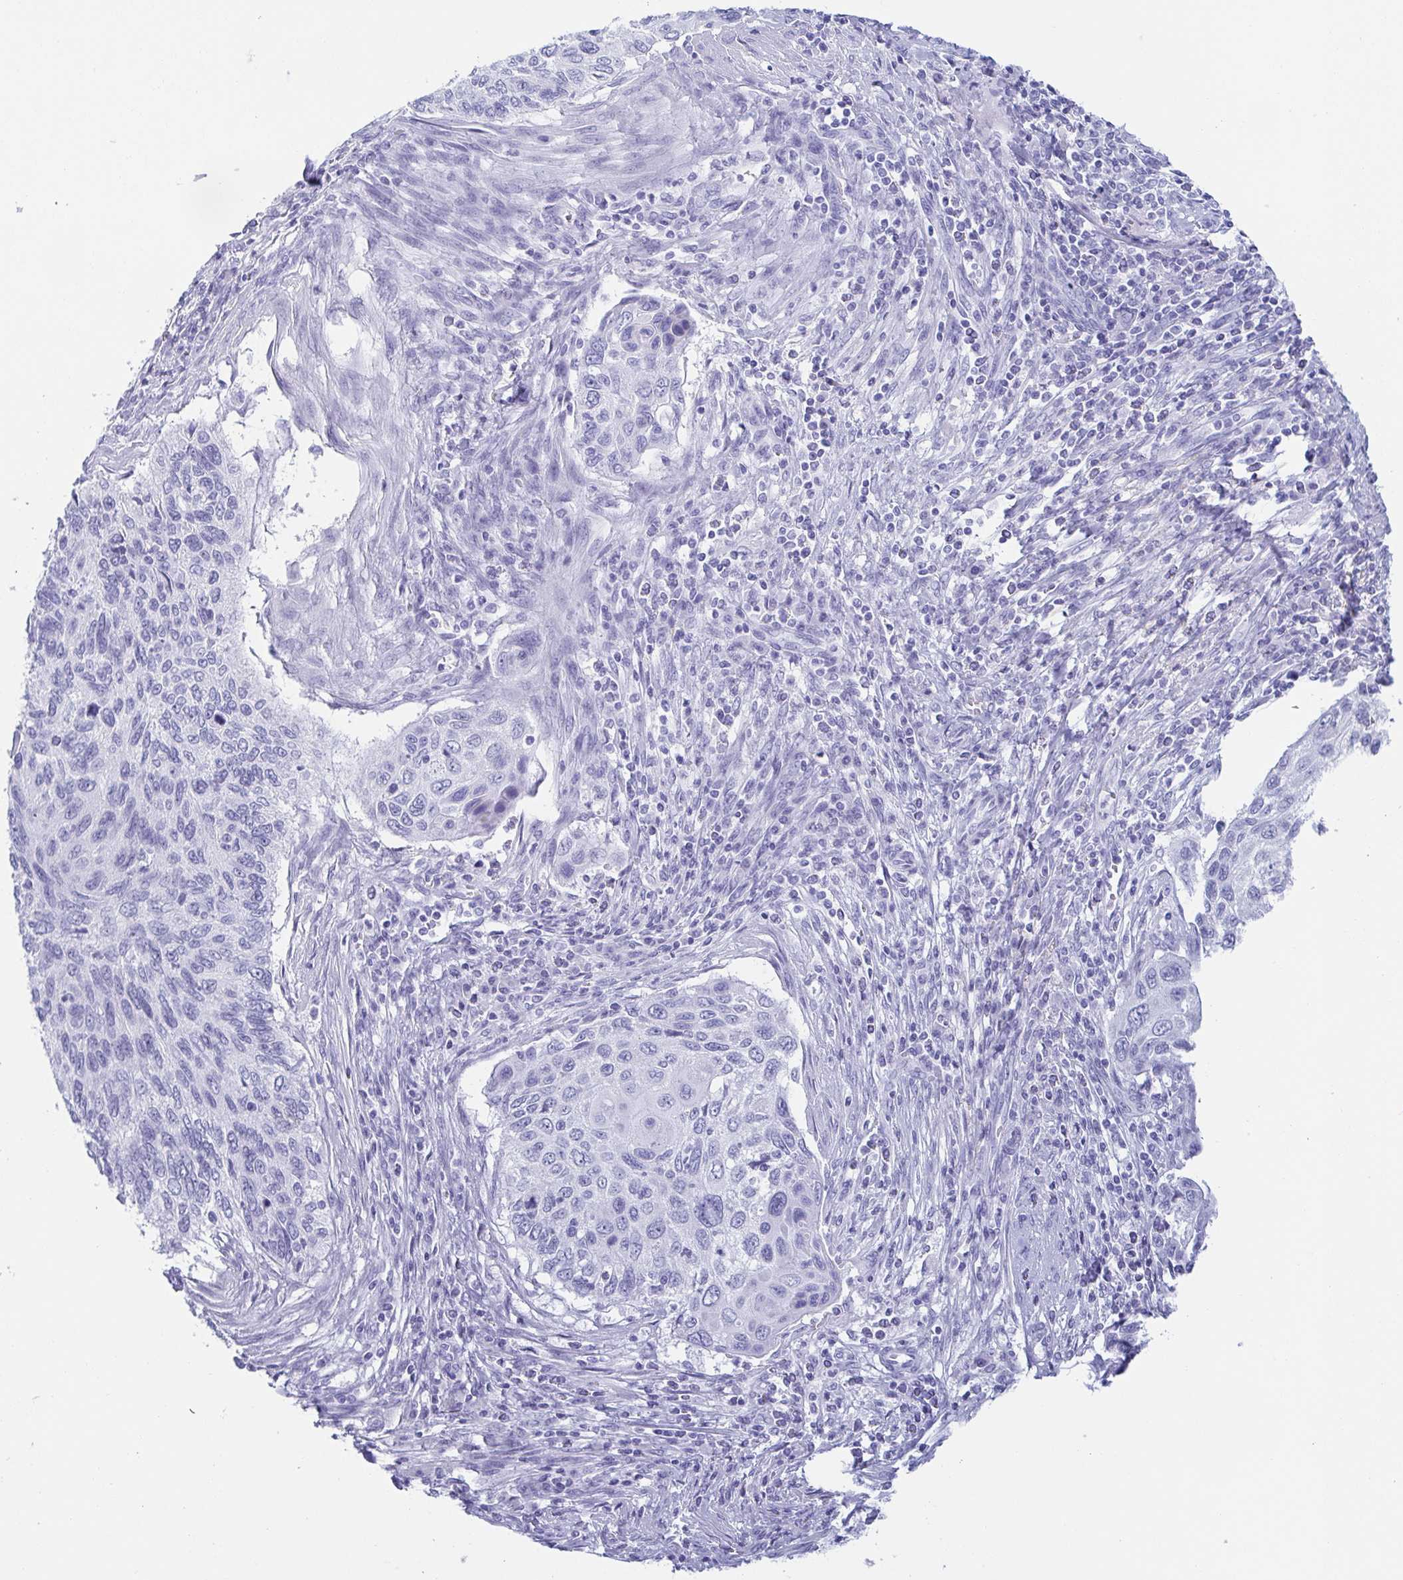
{"staining": {"intensity": "negative", "quantity": "none", "location": "none"}, "tissue": "cervical cancer", "cell_type": "Tumor cells", "image_type": "cancer", "snomed": [{"axis": "morphology", "description": "Squamous cell carcinoma, NOS"}, {"axis": "topography", "description": "Cervix"}], "caption": "High magnification brightfield microscopy of cervical cancer (squamous cell carcinoma) stained with DAB (brown) and counterstained with hematoxylin (blue): tumor cells show no significant expression. (Brightfield microscopy of DAB (3,3'-diaminobenzidine) IHC at high magnification).", "gene": "ZG16B", "patient": {"sex": "female", "age": 70}}